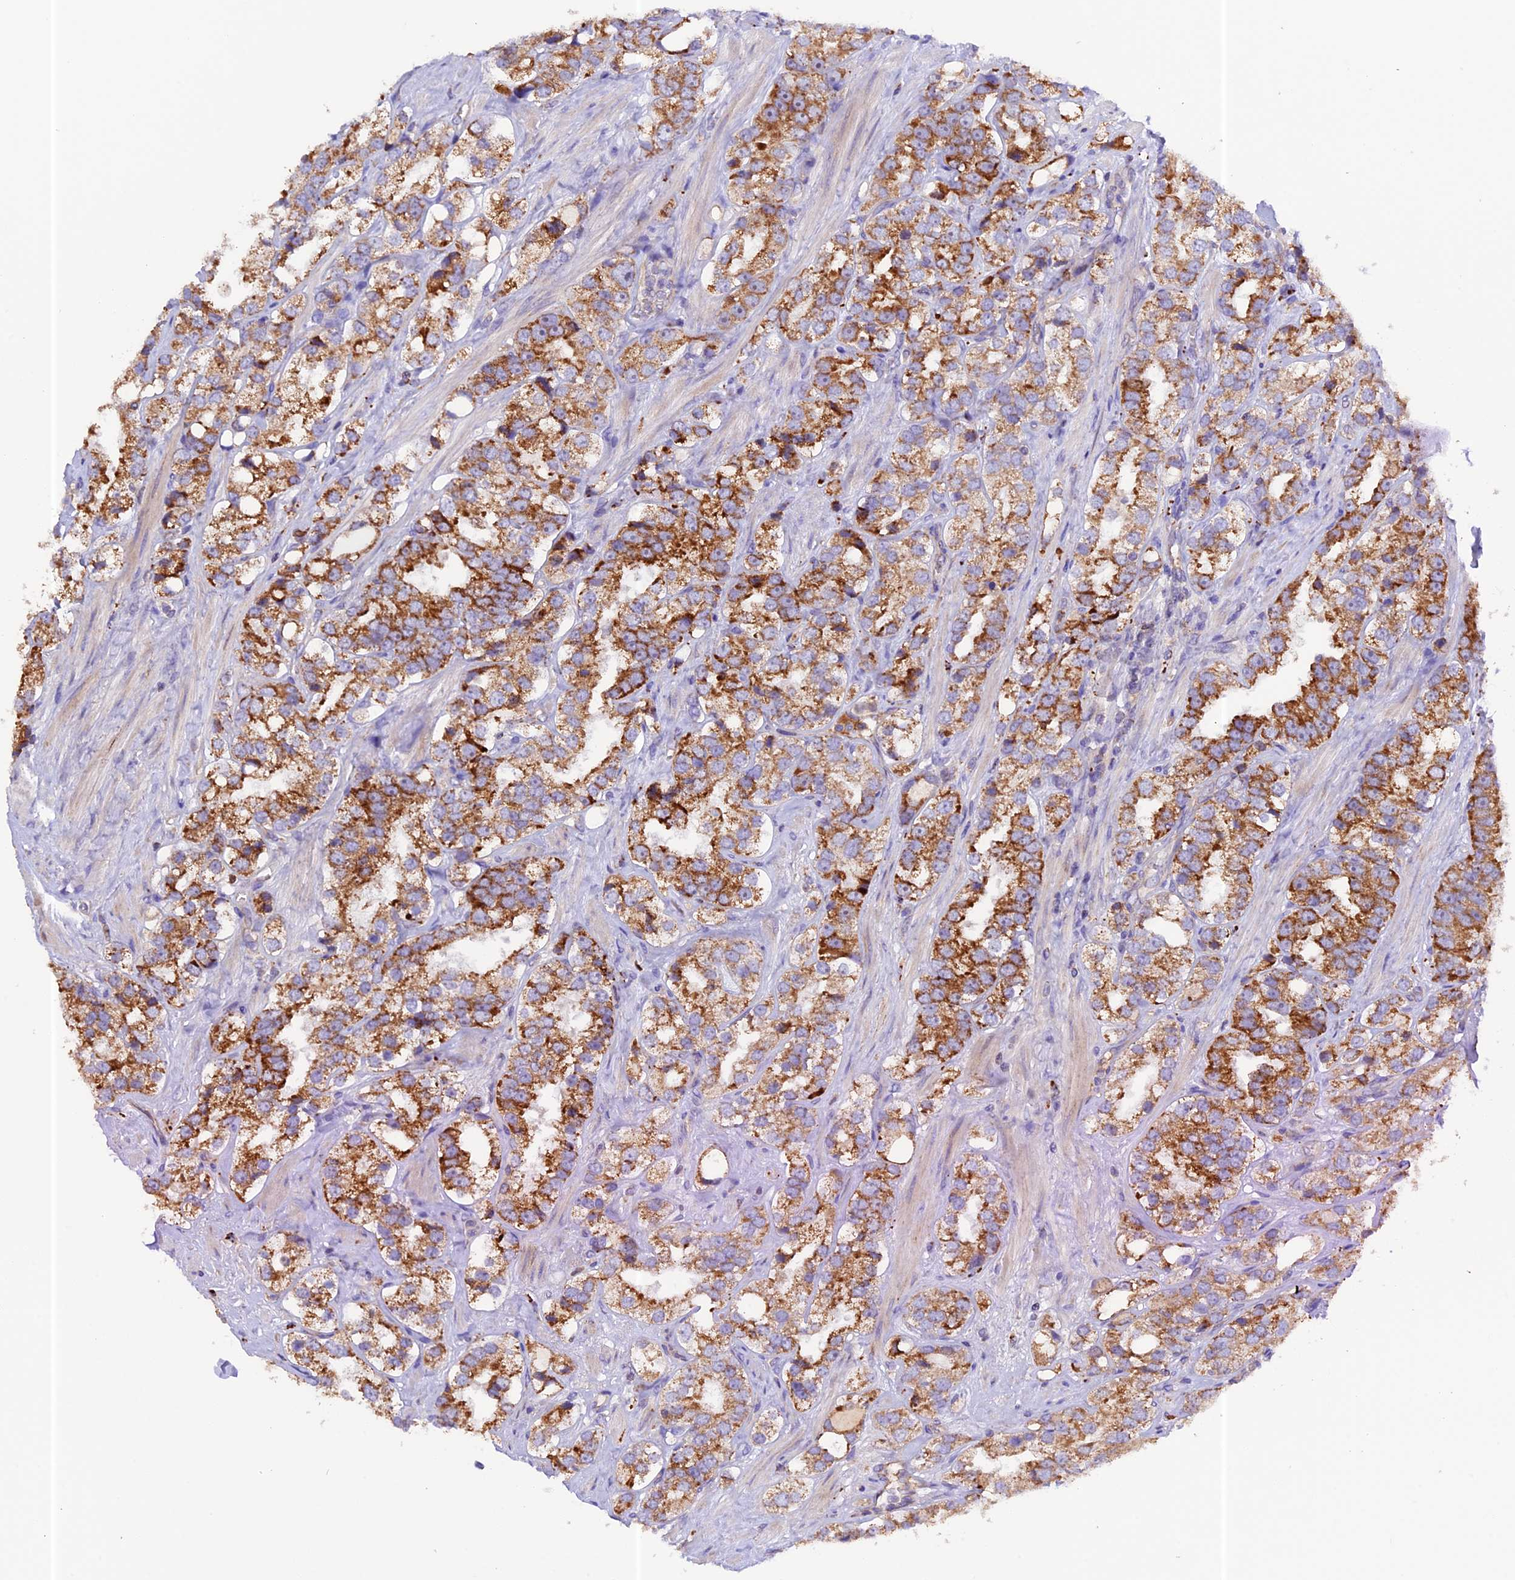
{"staining": {"intensity": "moderate", "quantity": ">75%", "location": "cytoplasmic/membranous"}, "tissue": "prostate cancer", "cell_type": "Tumor cells", "image_type": "cancer", "snomed": [{"axis": "morphology", "description": "Adenocarcinoma, NOS"}, {"axis": "topography", "description": "Prostate"}], "caption": "Brown immunohistochemical staining in human prostate cancer displays moderate cytoplasmic/membranous staining in about >75% of tumor cells. Nuclei are stained in blue.", "gene": "METTL22", "patient": {"sex": "male", "age": 79}}